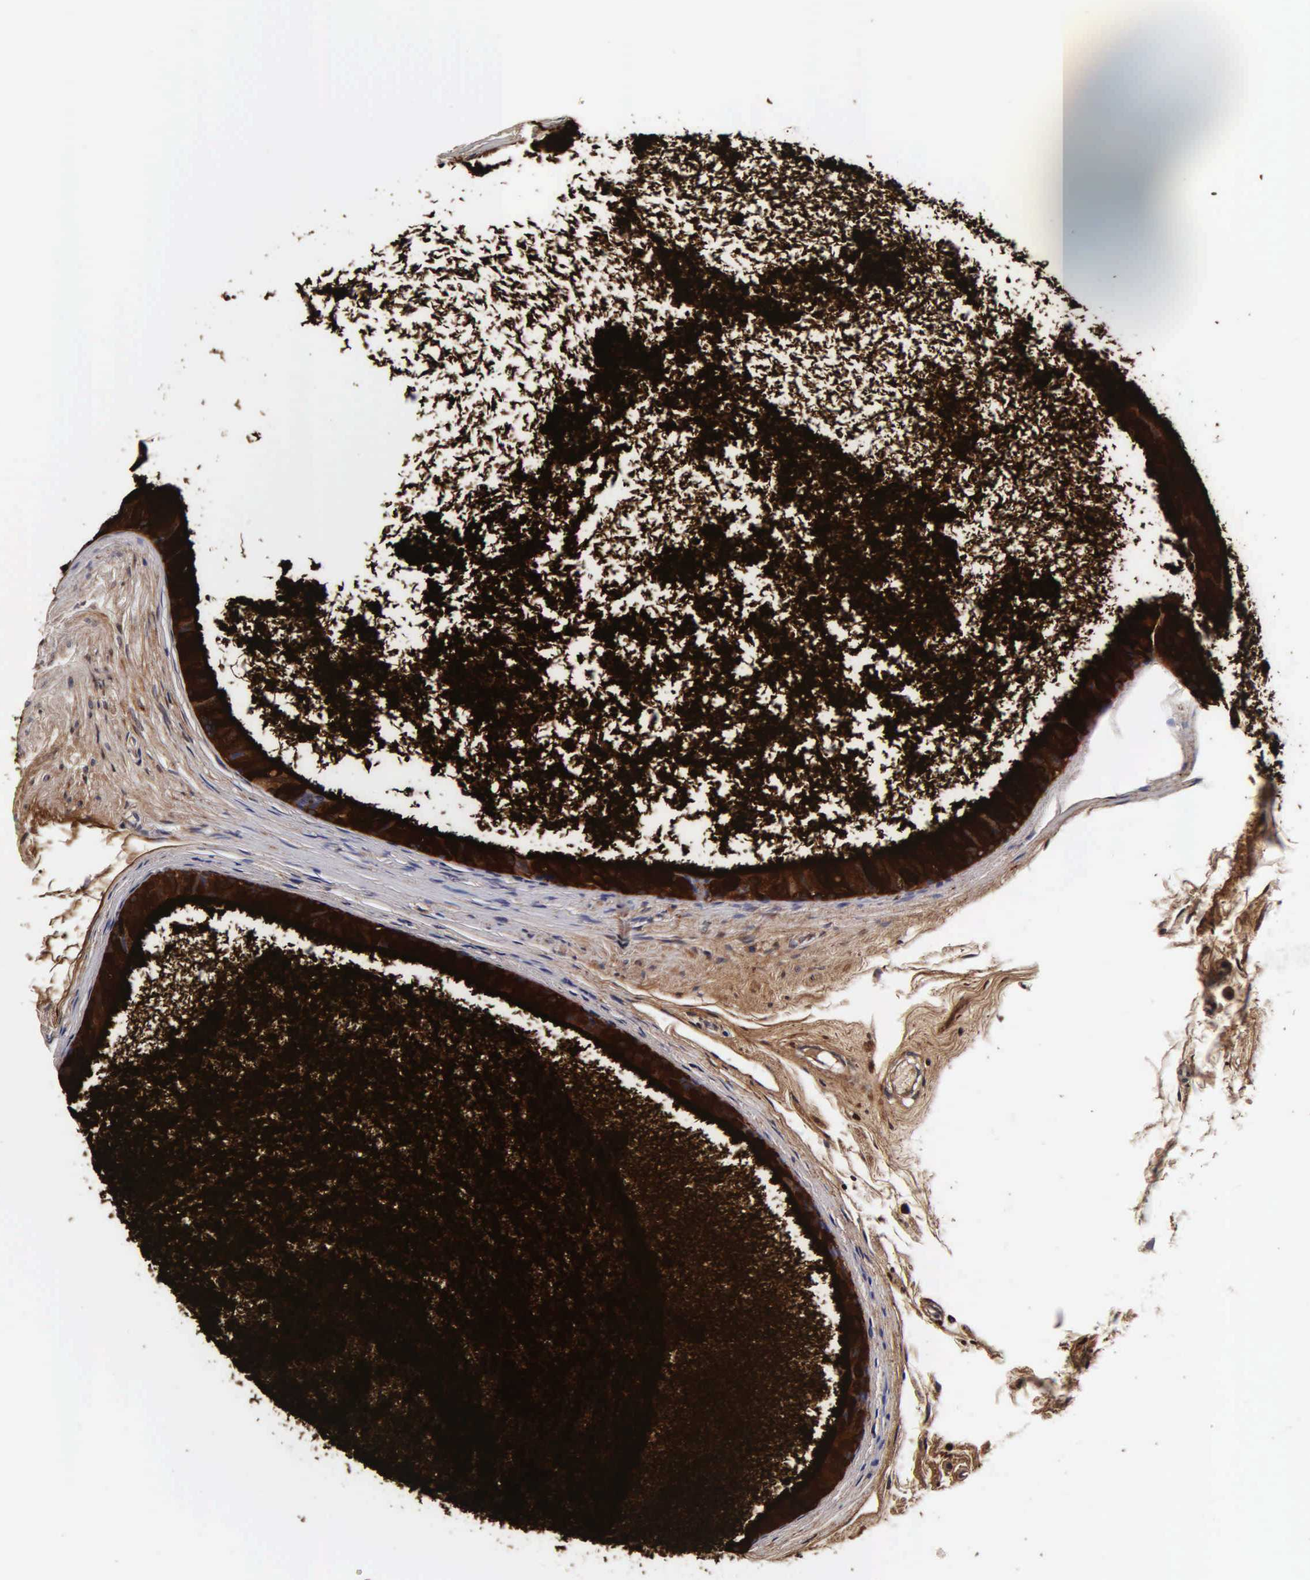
{"staining": {"intensity": "strong", "quantity": ">75%", "location": "cytoplasmic/membranous"}, "tissue": "epididymis", "cell_type": "Glandular cells", "image_type": "normal", "snomed": [{"axis": "morphology", "description": "Normal tissue, NOS"}, {"axis": "topography", "description": "Epididymis"}], "caption": "The image reveals immunohistochemical staining of unremarkable epididymis. There is strong cytoplasmic/membranous positivity is identified in about >75% of glandular cells.", "gene": "CST3", "patient": {"sex": "male", "age": 77}}